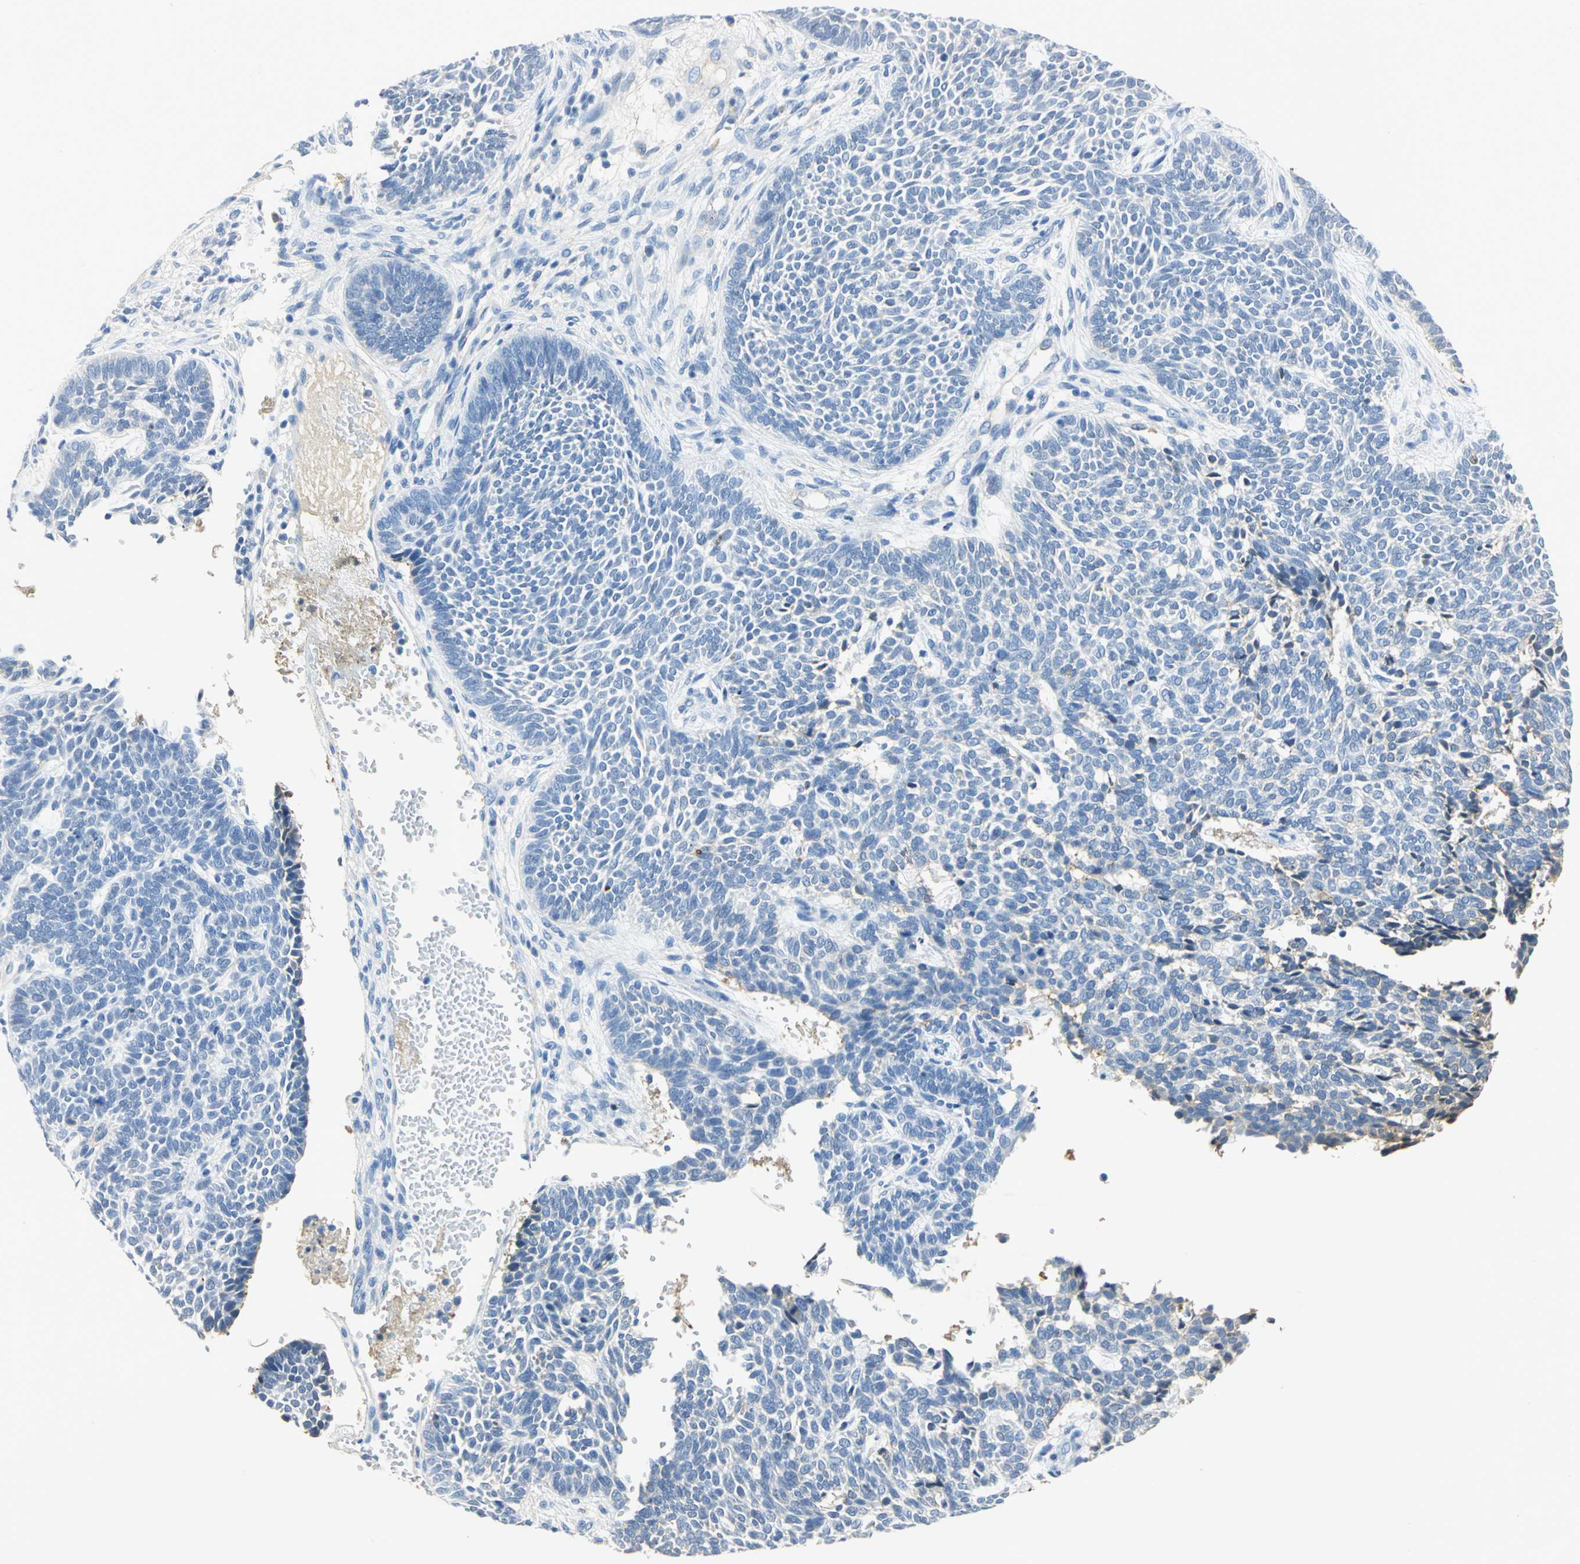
{"staining": {"intensity": "negative", "quantity": "none", "location": "none"}, "tissue": "skin cancer", "cell_type": "Tumor cells", "image_type": "cancer", "snomed": [{"axis": "morphology", "description": "Normal tissue, NOS"}, {"axis": "morphology", "description": "Basal cell carcinoma"}, {"axis": "topography", "description": "Skin"}], "caption": "High power microscopy image of an immunohistochemistry histopathology image of basal cell carcinoma (skin), revealing no significant staining in tumor cells.", "gene": "ANXA4", "patient": {"sex": "male", "age": 87}}